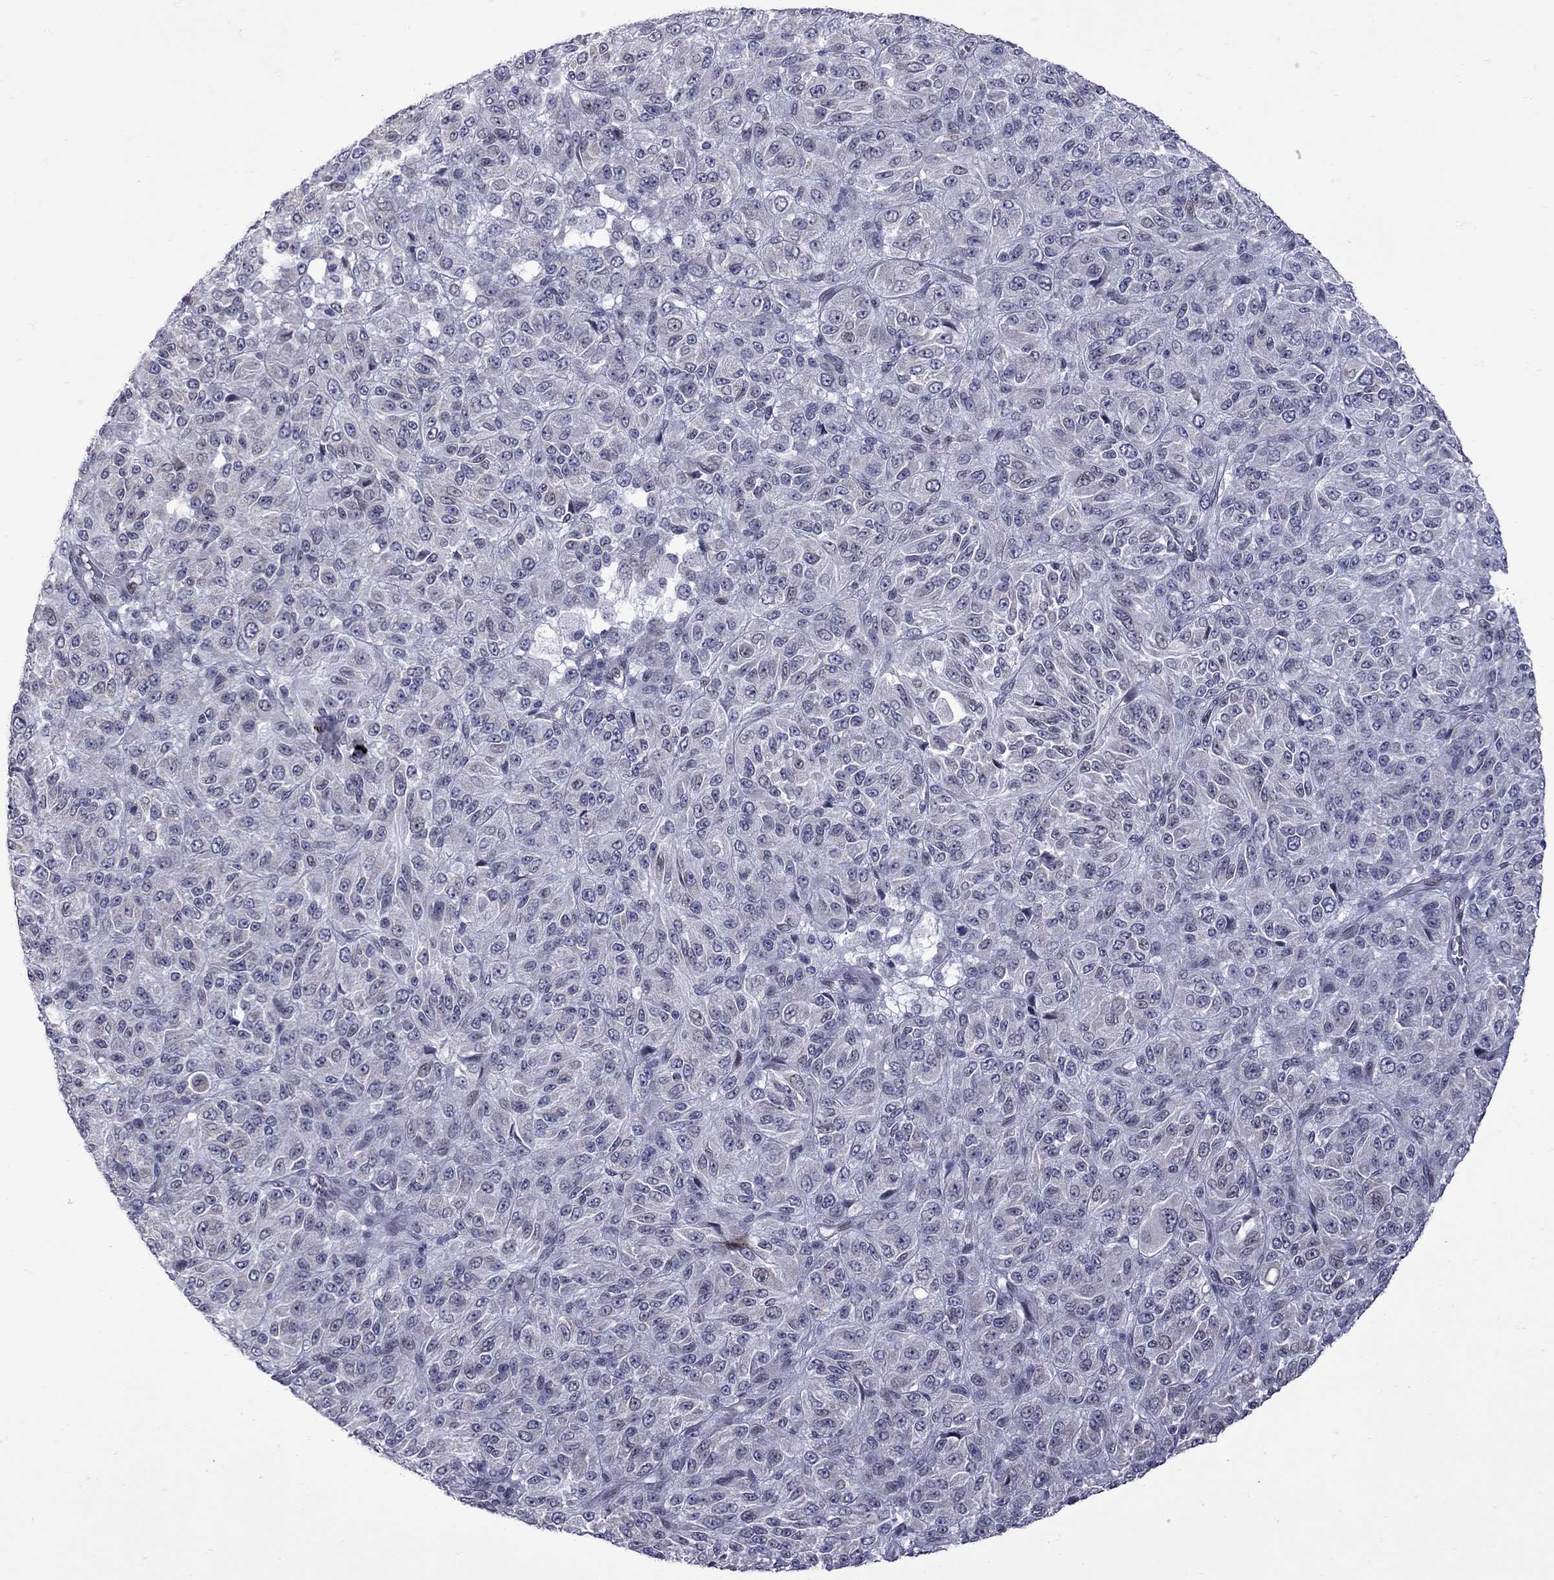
{"staining": {"intensity": "negative", "quantity": "none", "location": "none"}, "tissue": "melanoma", "cell_type": "Tumor cells", "image_type": "cancer", "snomed": [{"axis": "morphology", "description": "Malignant melanoma, Metastatic site"}, {"axis": "topography", "description": "Brain"}], "caption": "This is an immunohistochemistry (IHC) photomicrograph of human malignant melanoma (metastatic site). There is no expression in tumor cells.", "gene": "CLTCL1", "patient": {"sex": "female", "age": 56}}